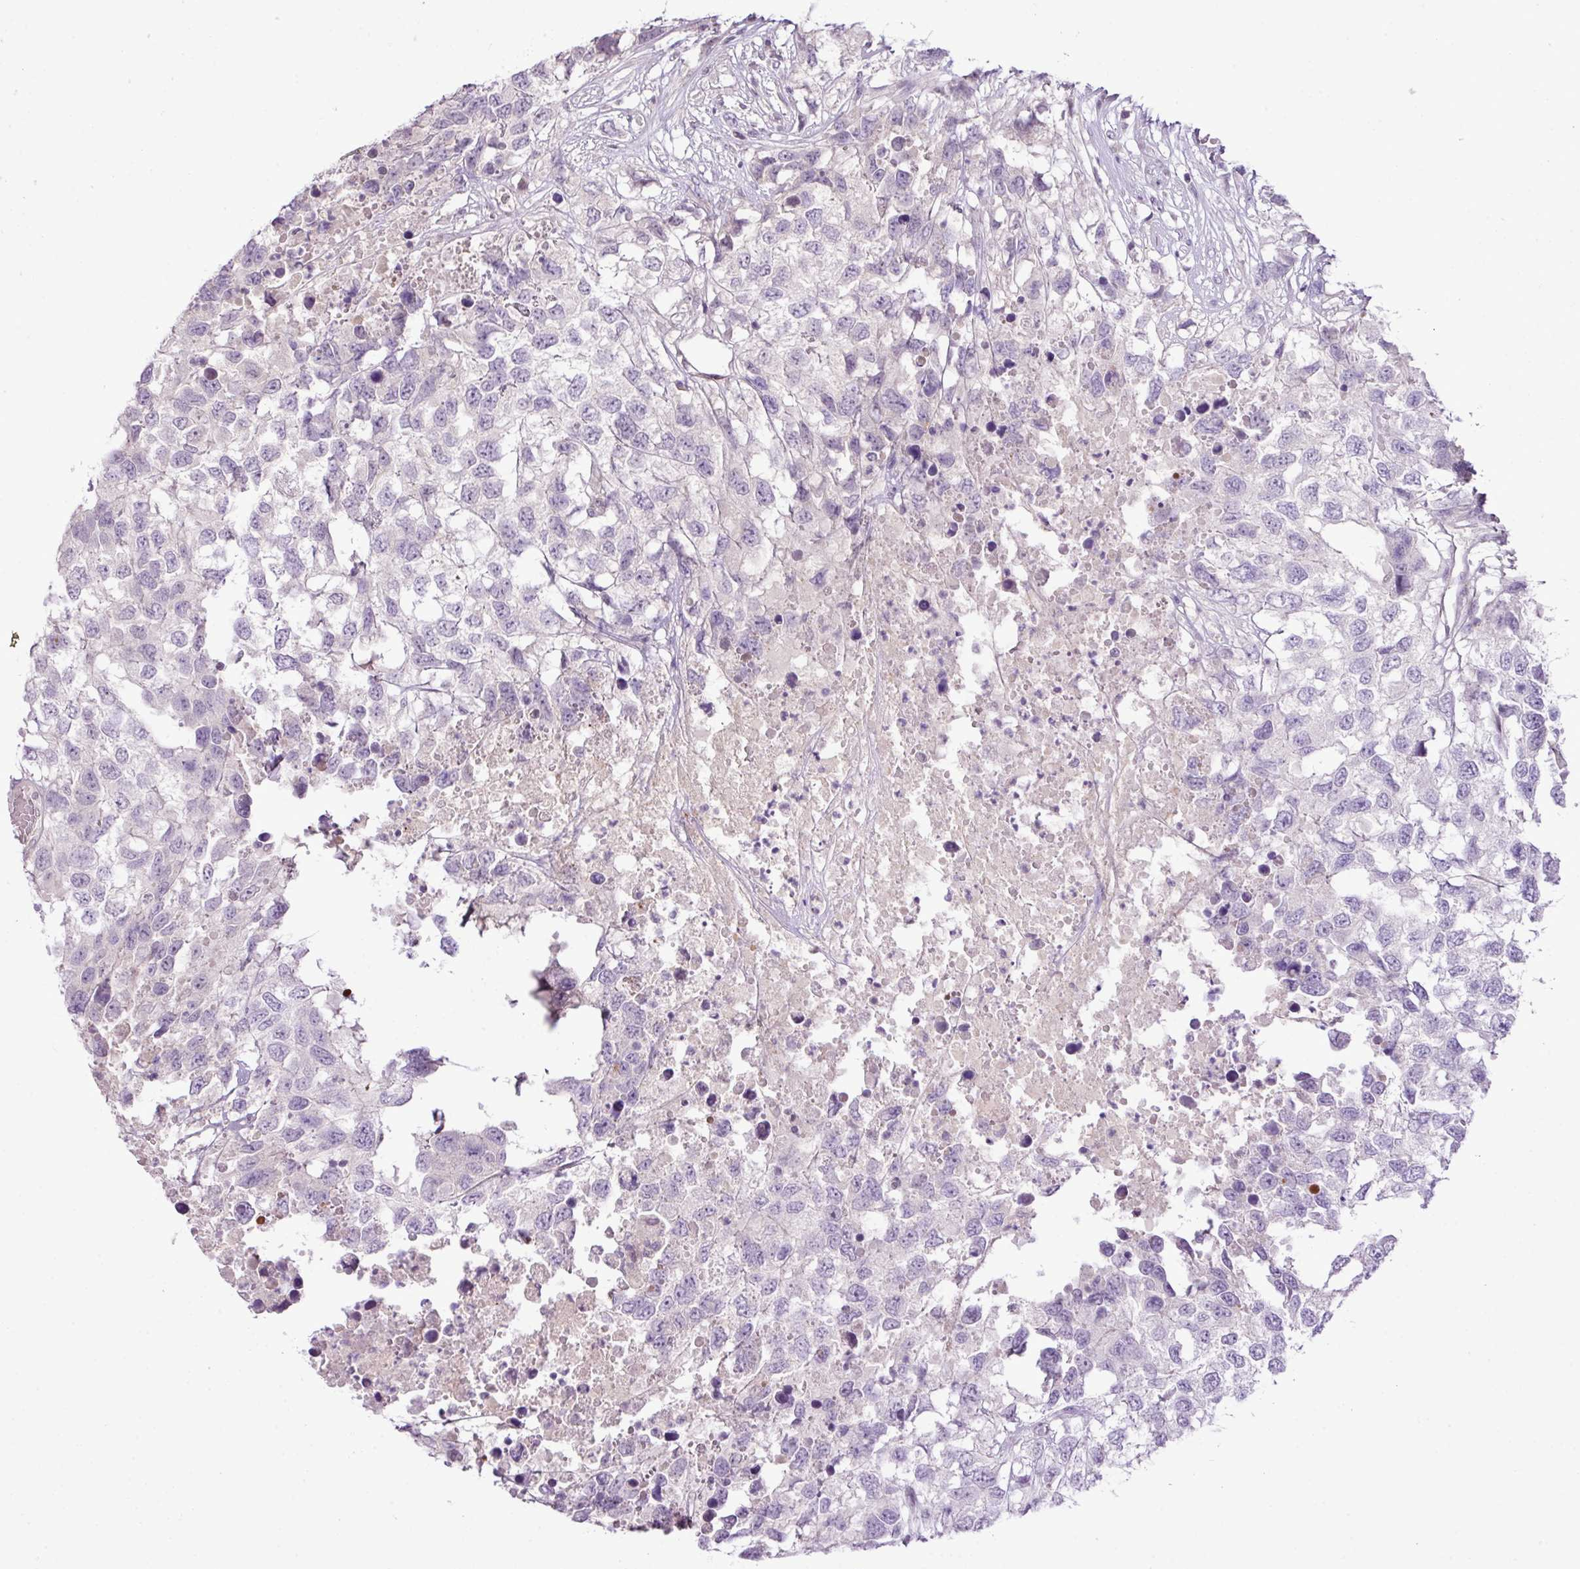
{"staining": {"intensity": "negative", "quantity": "none", "location": "none"}, "tissue": "testis cancer", "cell_type": "Tumor cells", "image_type": "cancer", "snomed": [{"axis": "morphology", "description": "Carcinoma, Embryonal, NOS"}, {"axis": "topography", "description": "Testis"}], "caption": "IHC photomicrograph of testis cancer stained for a protein (brown), which demonstrates no expression in tumor cells.", "gene": "DNAJB13", "patient": {"sex": "male", "age": 83}}